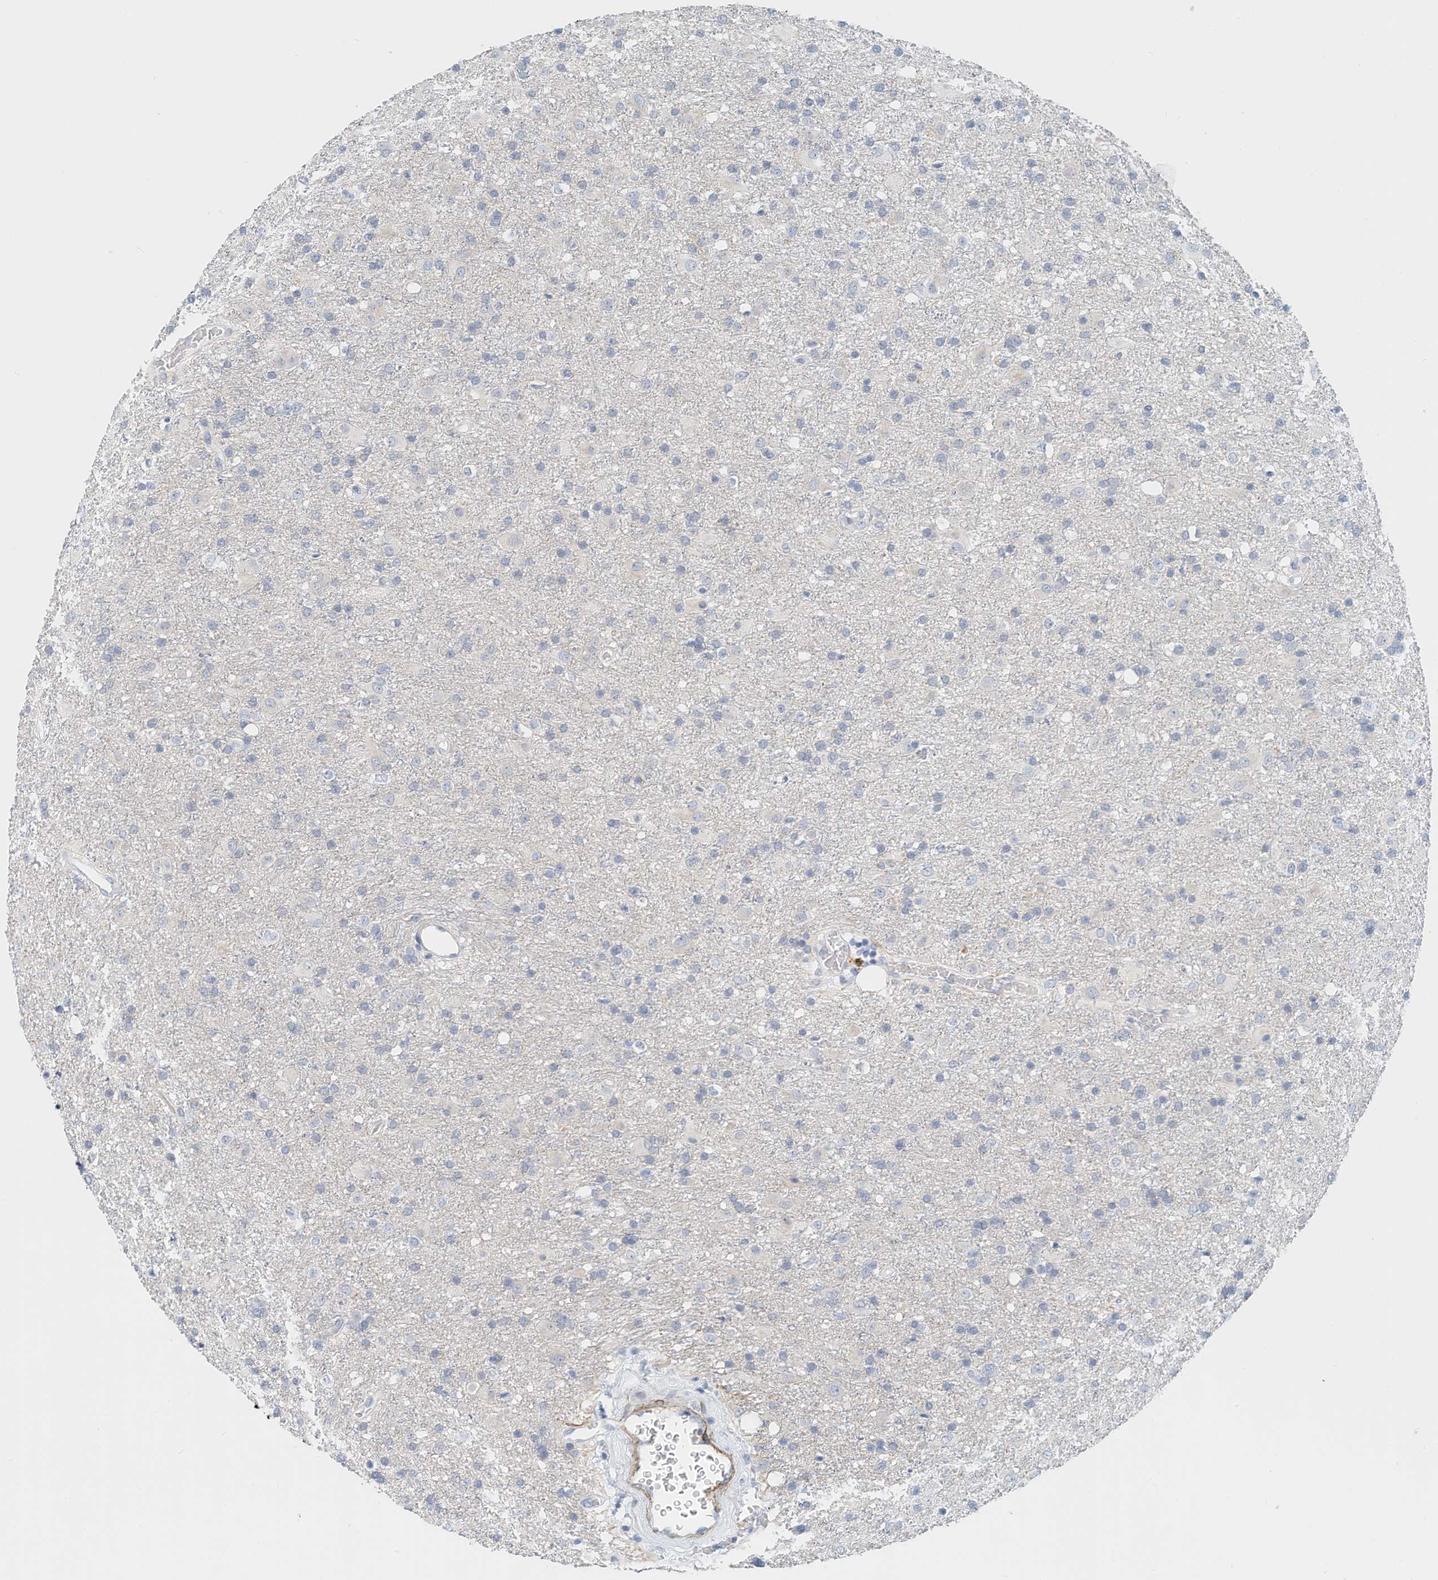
{"staining": {"intensity": "negative", "quantity": "none", "location": "none"}, "tissue": "glioma", "cell_type": "Tumor cells", "image_type": "cancer", "snomed": [{"axis": "morphology", "description": "Glioma, malignant, Low grade"}, {"axis": "topography", "description": "Brain"}], "caption": "Tumor cells are negative for protein expression in human malignant glioma (low-grade).", "gene": "ARHGAP28", "patient": {"sex": "male", "age": 65}}